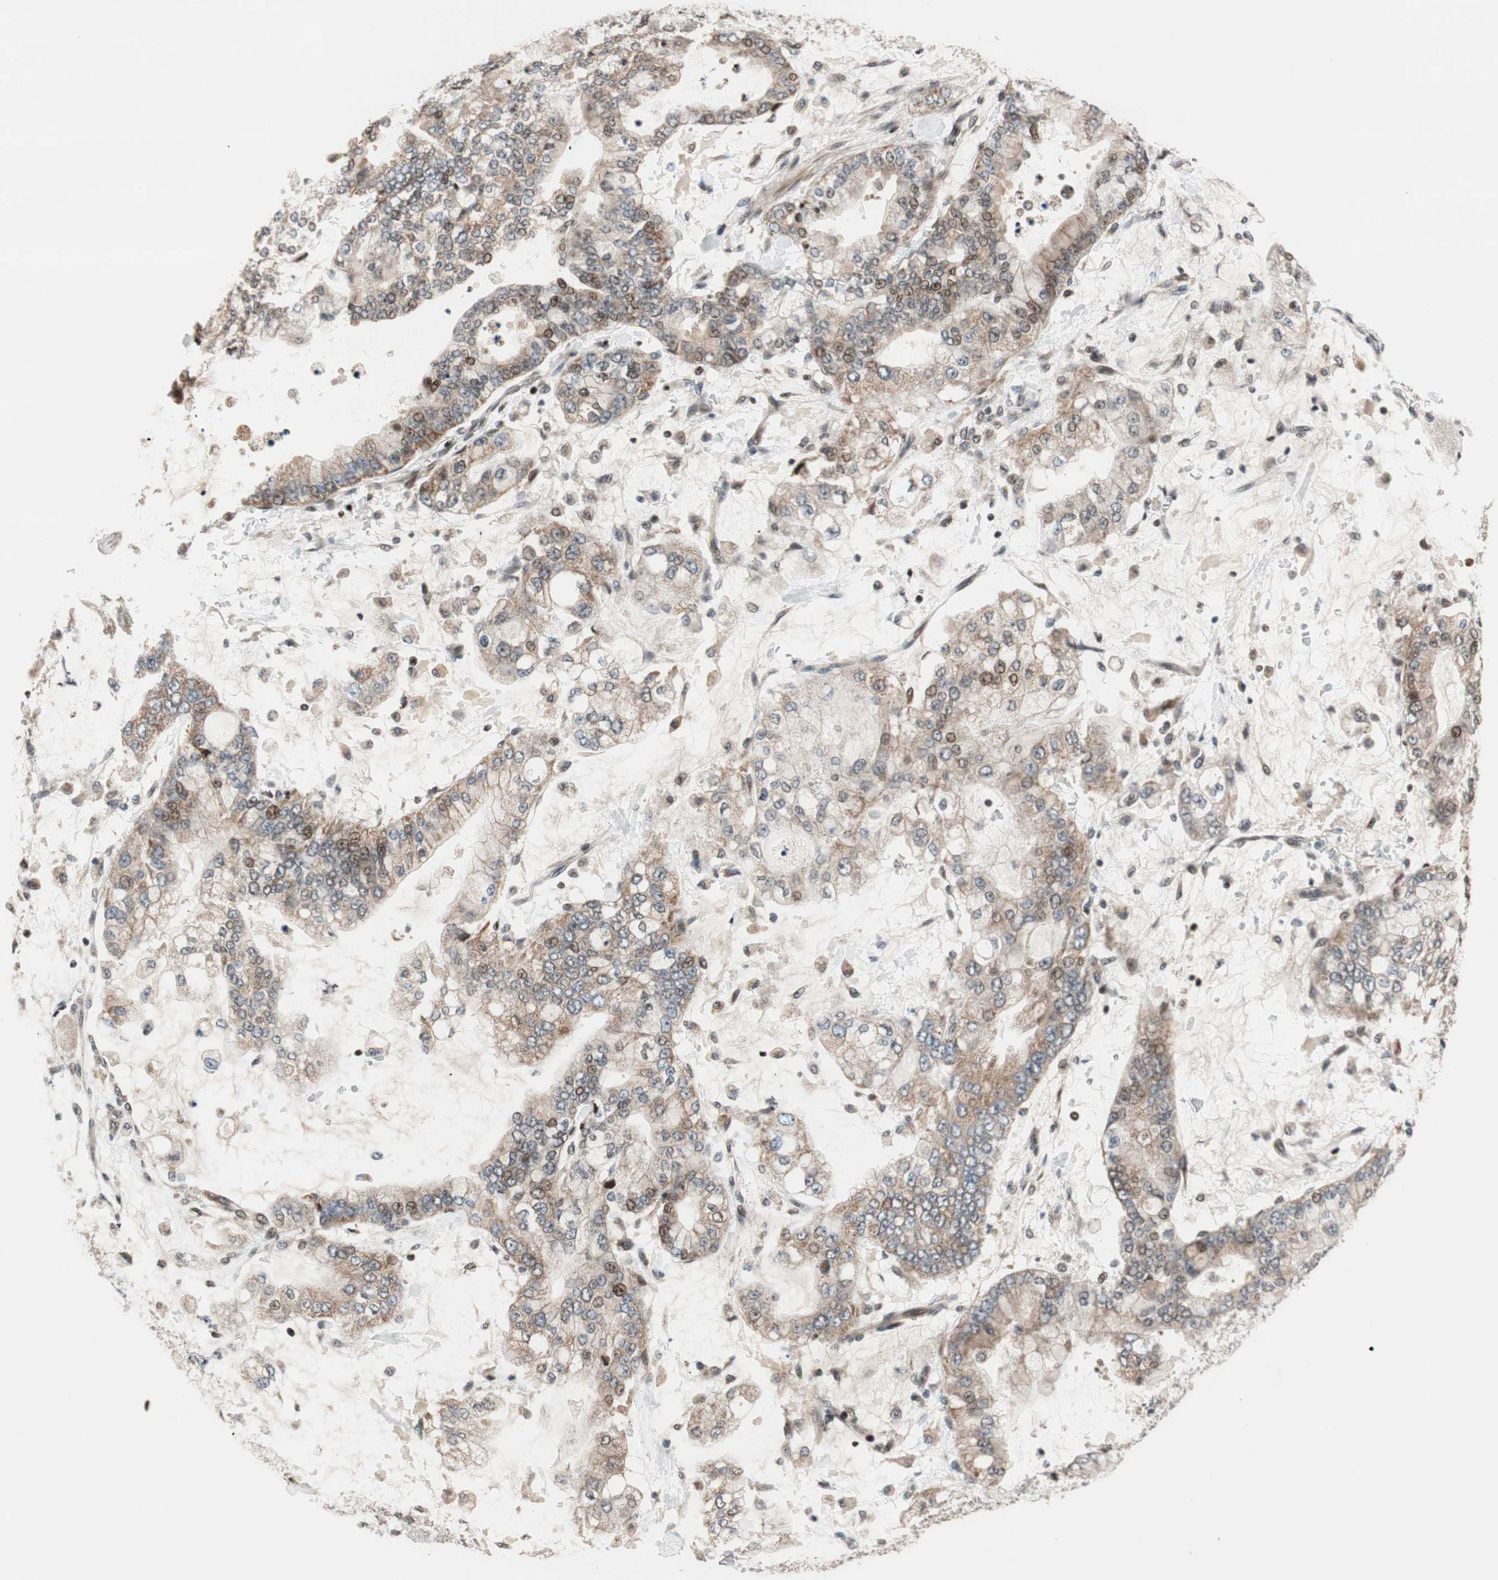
{"staining": {"intensity": "moderate", "quantity": ">75%", "location": "cytoplasmic/membranous,nuclear"}, "tissue": "stomach cancer", "cell_type": "Tumor cells", "image_type": "cancer", "snomed": [{"axis": "morphology", "description": "Normal tissue, NOS"}, {"axis": "morphology", "description": "Adenocarcinoma, NOS"}, {"axis": "topography", "description": "Stomach, upper"}, {"axis": "topography", "description": "Stomach"}], "caption": "Immunohistochemical staining of human adenocarcinoma (stomach) reveals medium levels of moderate cytoplasmic/membranous and nuclear protein staining in about >75% of tumor cells.", "gene": "HECW1", "patient": {"sex": "male", "age": 76}}